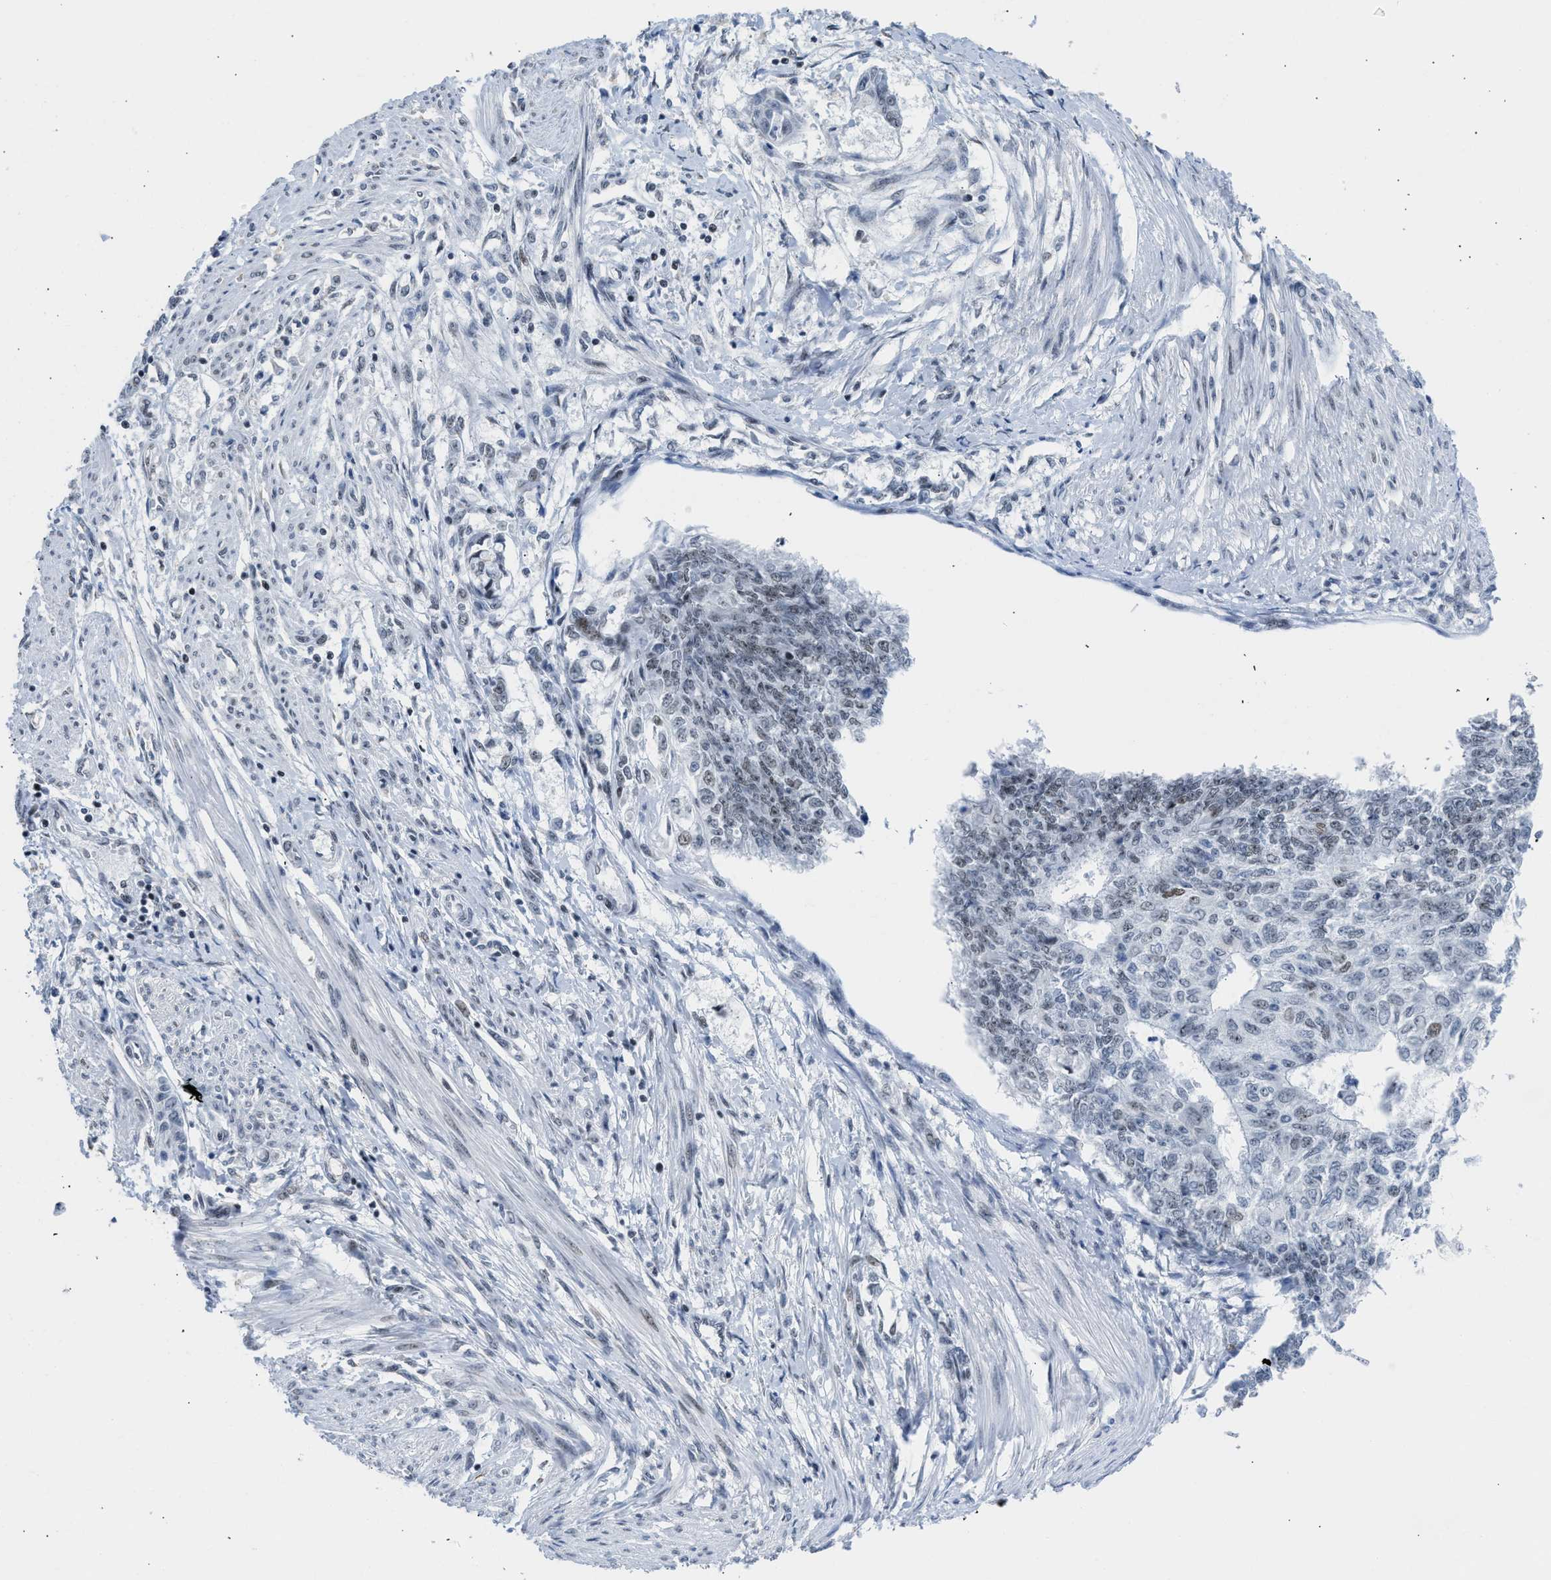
{"staining": {"intensity": "weak", "quantity": "<25%", "location": "nuclear"}, "tissue": "endometrial cancer", "cell_type": "Tumor cells", "image_type": "cancer", "snomed": [{"axis": "morphology", "description": "Adenocarcinoma, NOS"}, {"axis": "topography", "description": "Endometrium"}], "caption": "An immunohistochemistry image of endometrial cancer is shown. There is no staining in tumor cells of endometrial cancer.", "gene": "TERF2IP", "patient": {"sex": "female", "age": 32}}